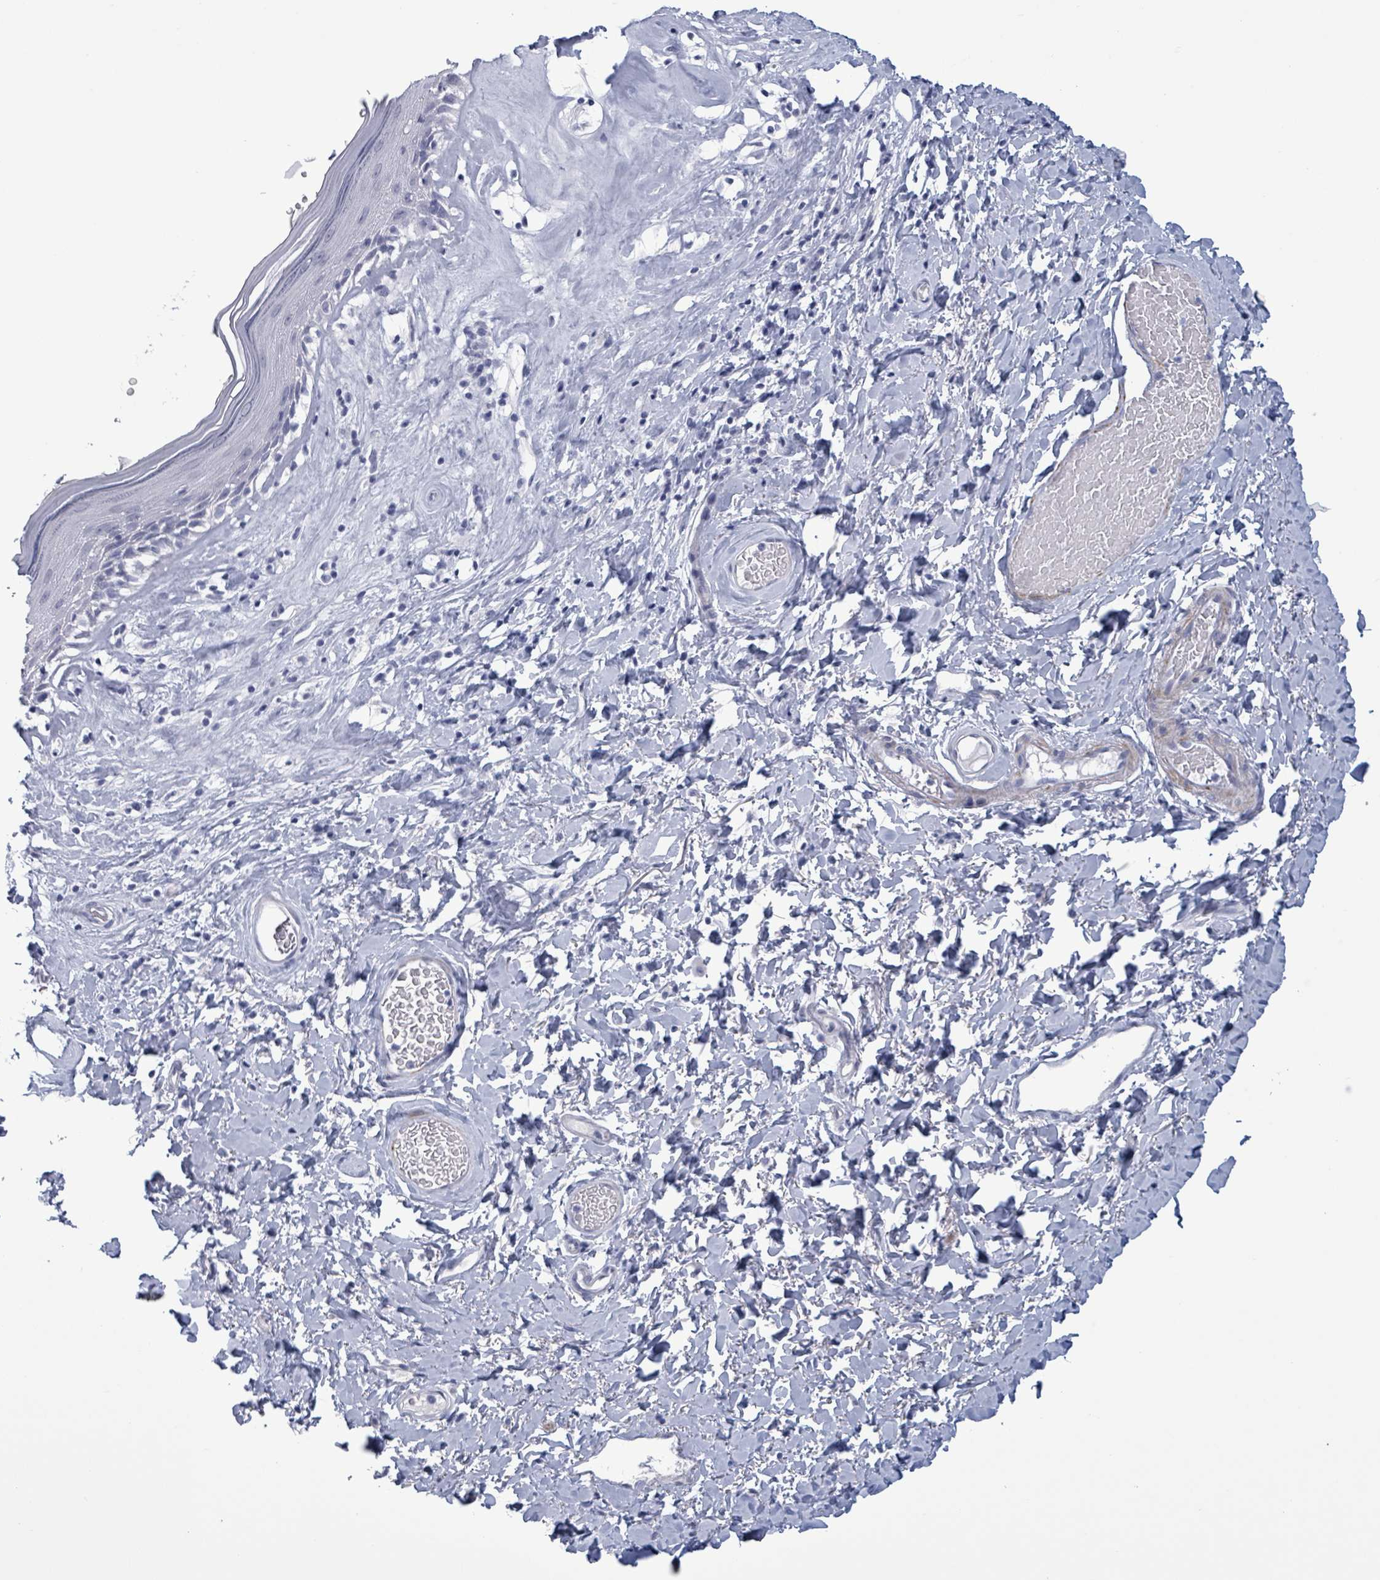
{"staining": {"intensity": "negative", "quantity": "none", "location": "none"}, "tissue": "skin", "cell_type": "Epidermal cells", "image_type": "normal", "snomed": [{"axis": "morphology", "description": "Normal tissue, NOS"}, {"axis": "morphology", "description": "Inflammation, NOS"}, {"axis": "topography", "description": "Vulva"}], "caption": "This is a histopathology image of IHC staining of normal skin, which shows no positivity in epidermal cells.", "gene": "ZNF771", "patient": {"sex": "female", "age": 86}}